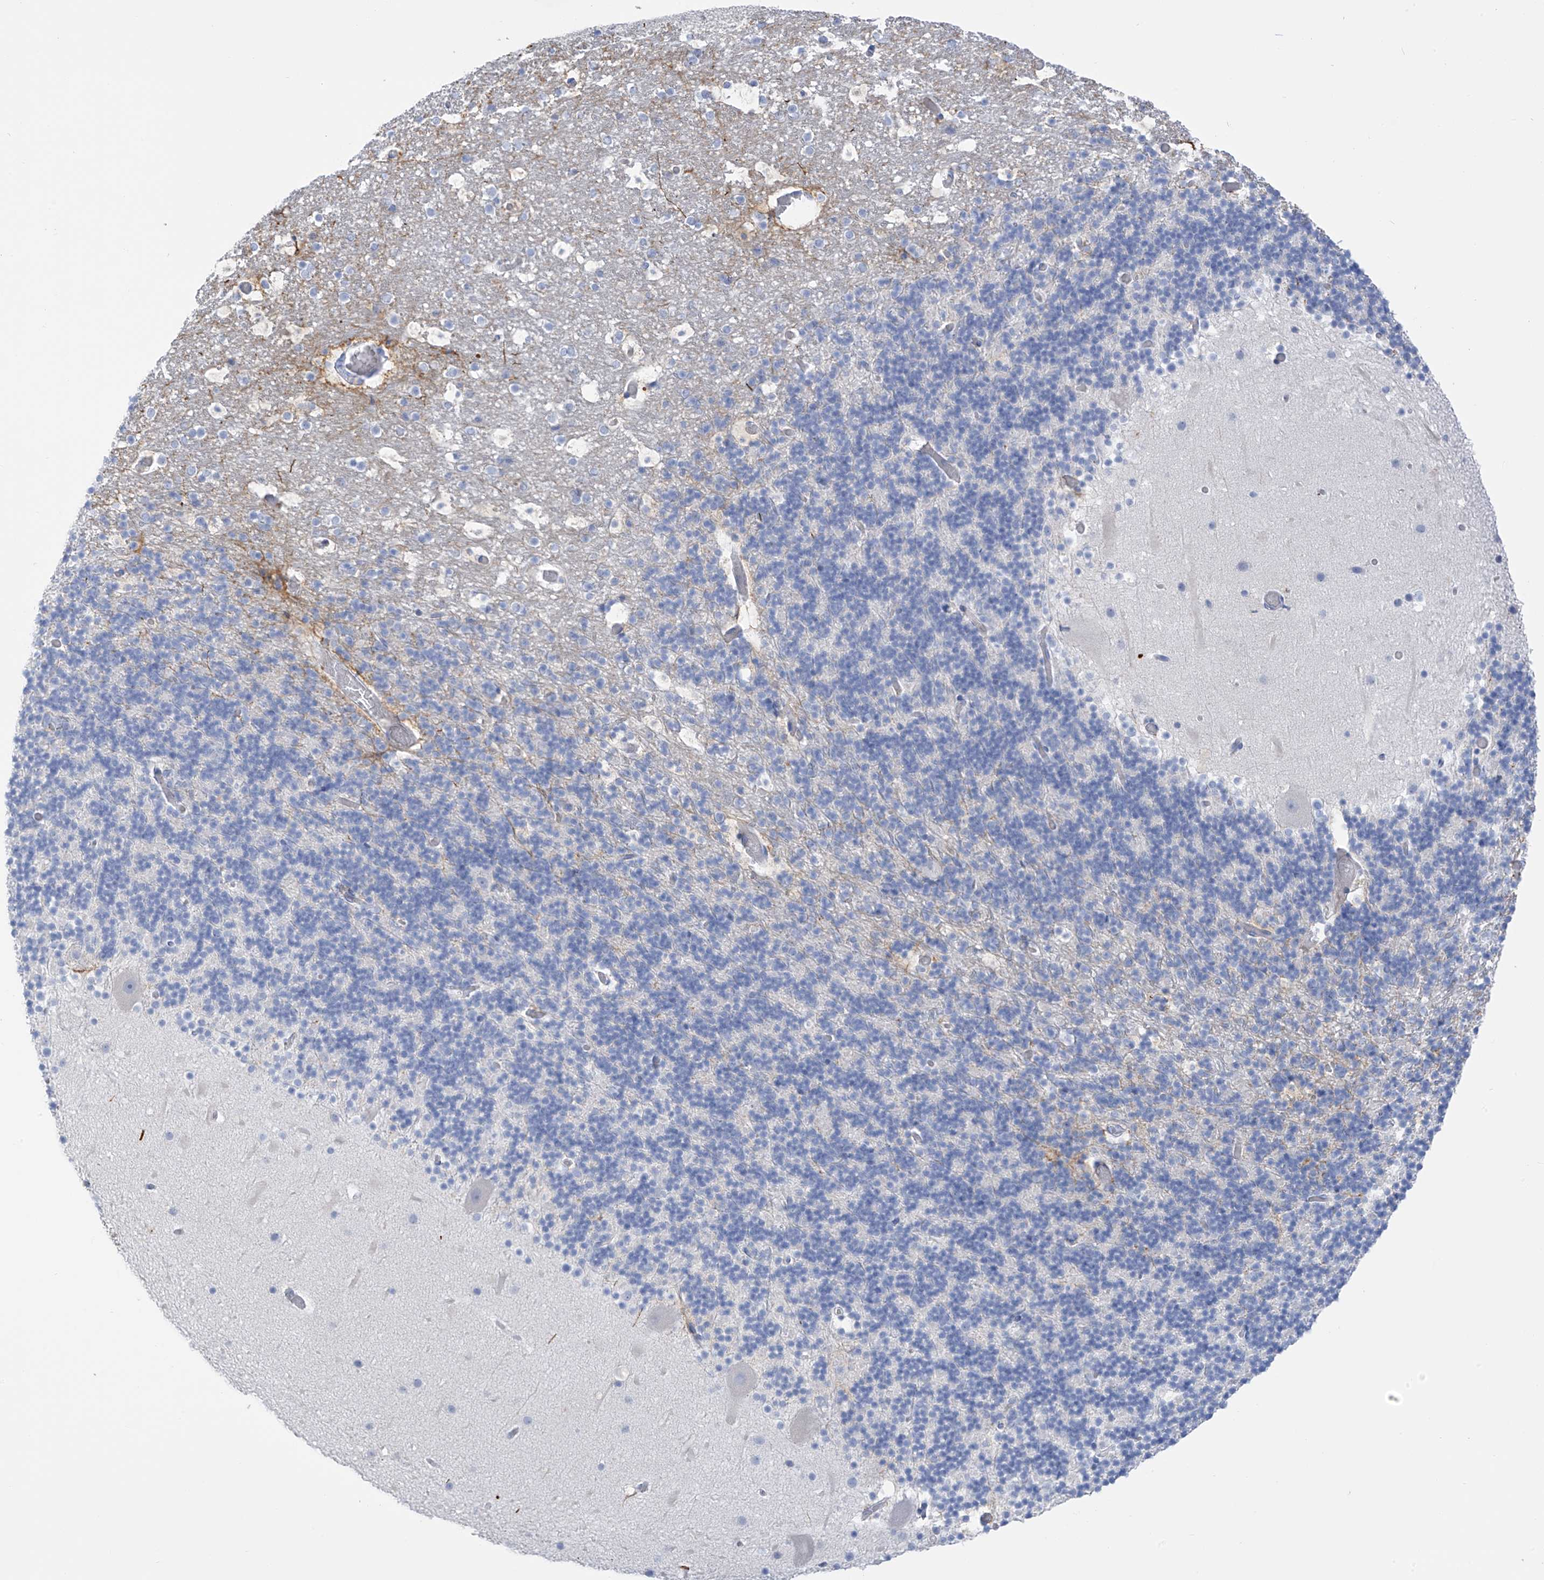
{"staining": {"intensity": "negative", "quantity": "none", "location": "none"}, "tissue": "cerebellum", "cell_type": "Cells in granular layer", "image_type": "normal", "snomed": [{"axis": "morphology", "description": "Normal tissue, NOS"}, {"axis": "topography", "description": "Cerebellum"}], "caption": "Immunohistochemistry of unremarkable cerebellum shows no expression in cells in granular layer.", "gene": "TRMT2B", "patient": {"sex": "male", "age": 57}}